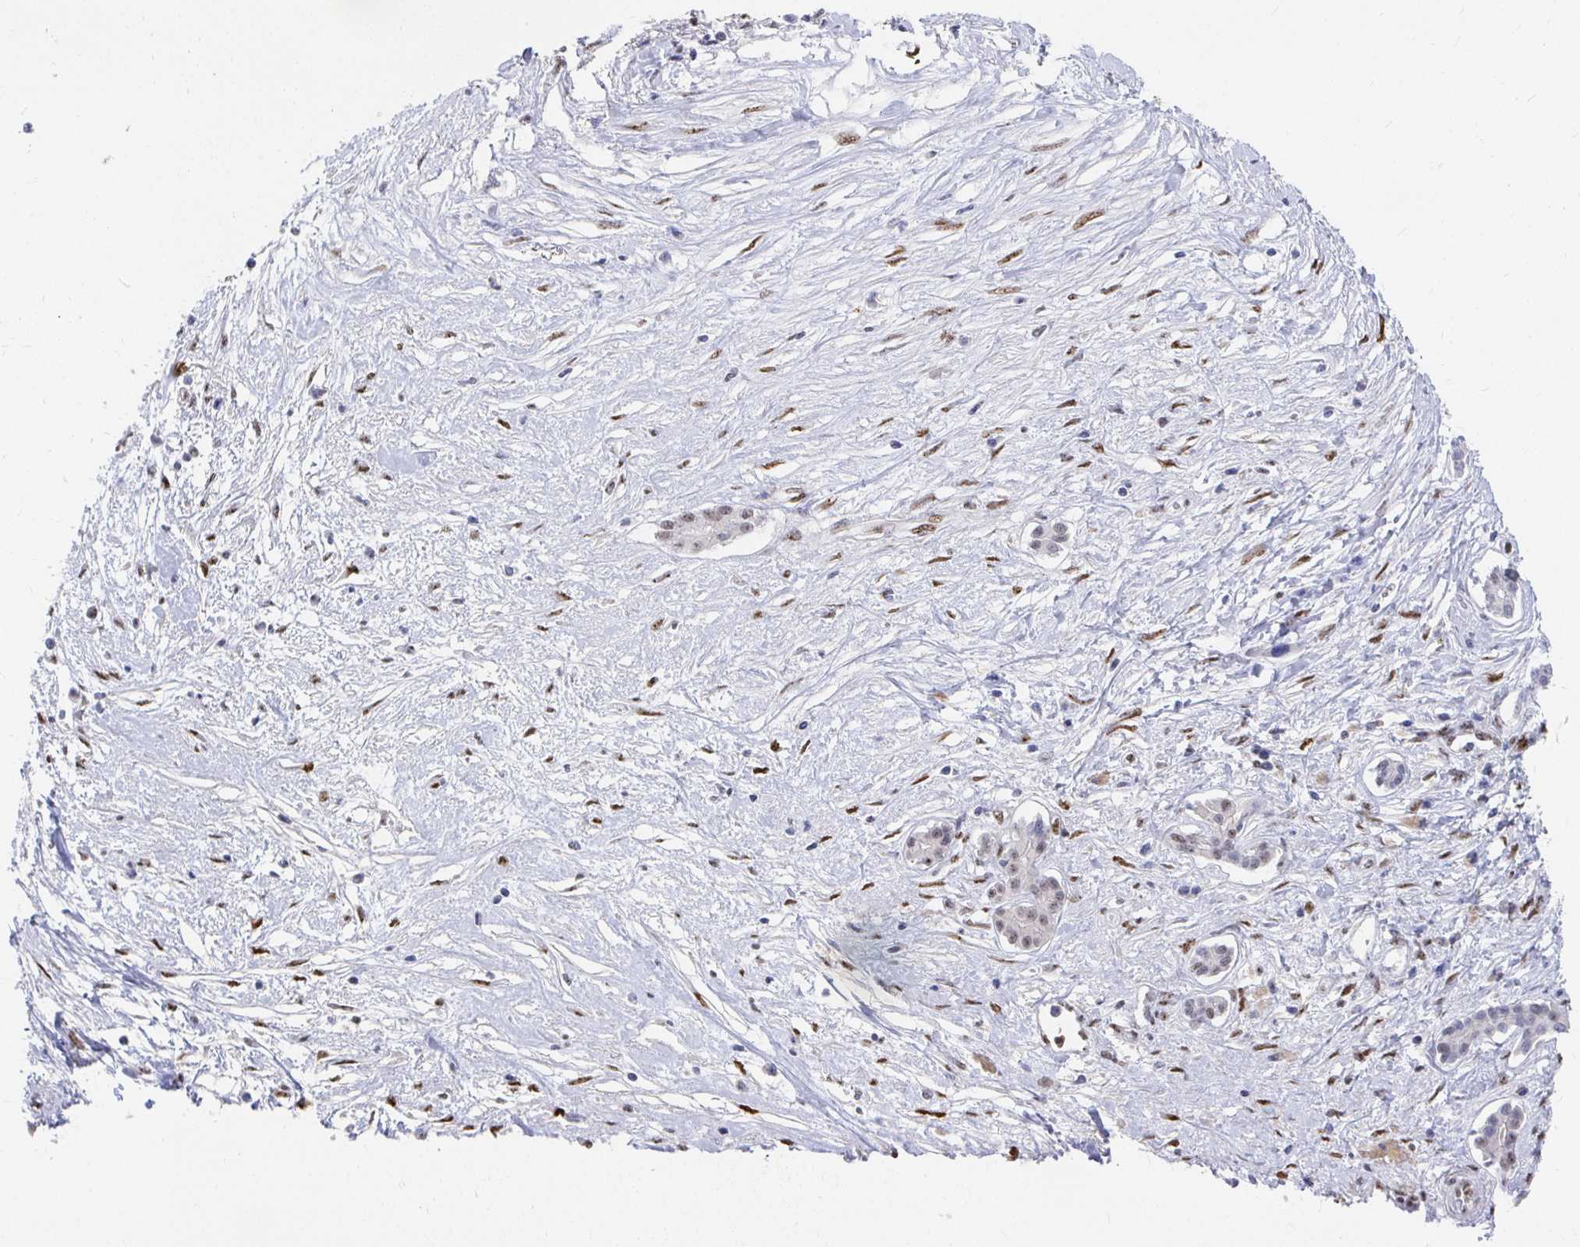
{"staining": {"intensity": "negative", "quantity": "none", "location": "none"}, "tissue": "pancreatic cancer", "cell_type": "Tumor cells", "image_type": "cancer", "snomed": [{"axis": "morphology", "description": "Adenocarcinoma, NOS"}, {"axis": "topography", "description": "Pancreas"}], "caption": "Pancreatic adenocarcinoma was stained to show a protein in brown. There is no significant positivity in tumor cells.", "gene": "CLIC3", "patient": {"sex": "male", "age": 68}}